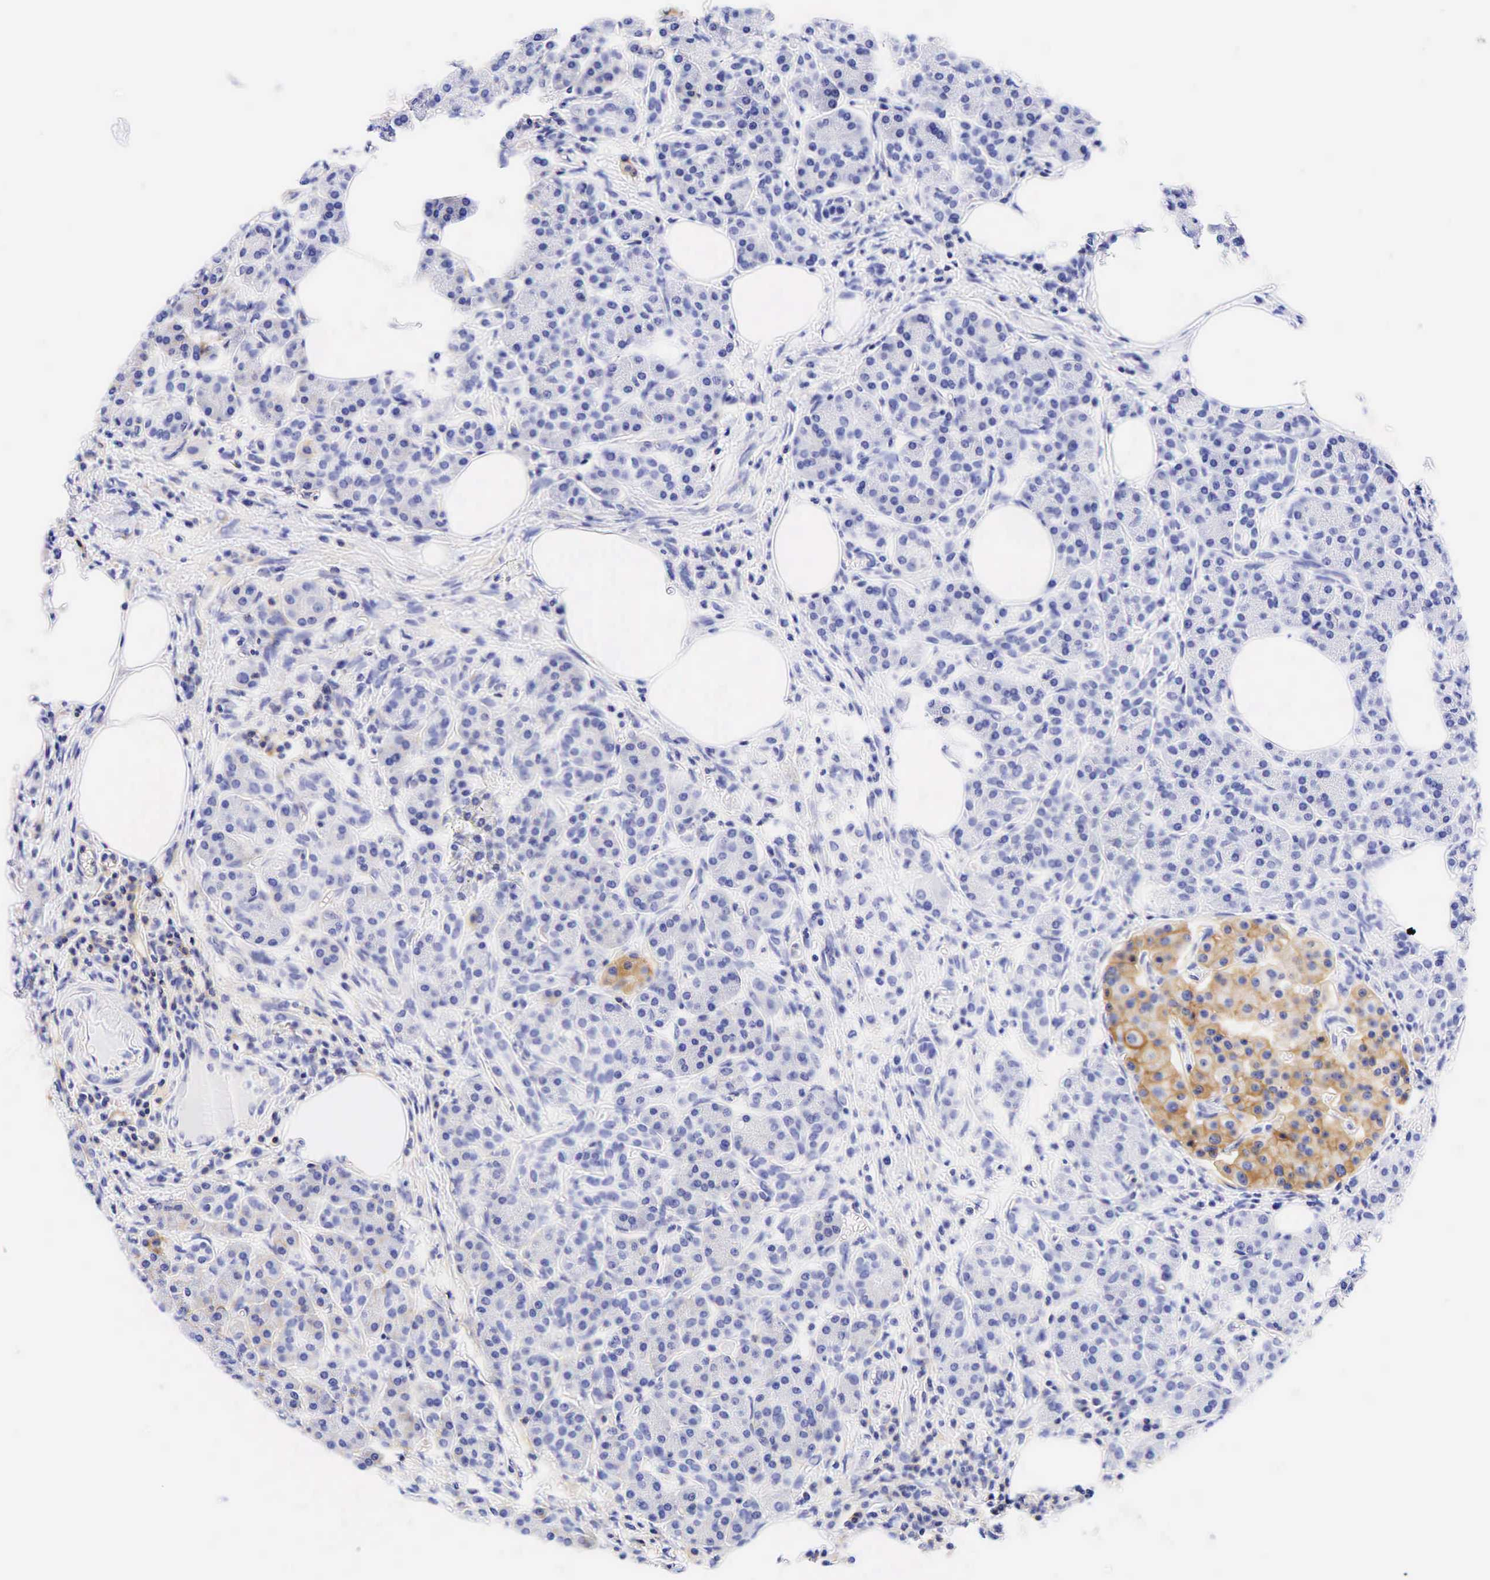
{"staining": {"intensity": "weak", "quantity": "<25%", "location": "cytoplasmic/membranous"}, "tissue": "pancreas", "cell_type": "Exocrine glandular cells", "image_type": "normal", "snomed": [{"axis": "morphology", "description": "Normal tissue, NOS"}, {"axis": "topography", "description": "Pancreas"}], "caption": "This is an immunohistochemistry photomicrograph of benign pancreas. There is no staining in exocrine glandular cells.", "gene": "CD99", "patient": {"sex": "female", "age": 73}}